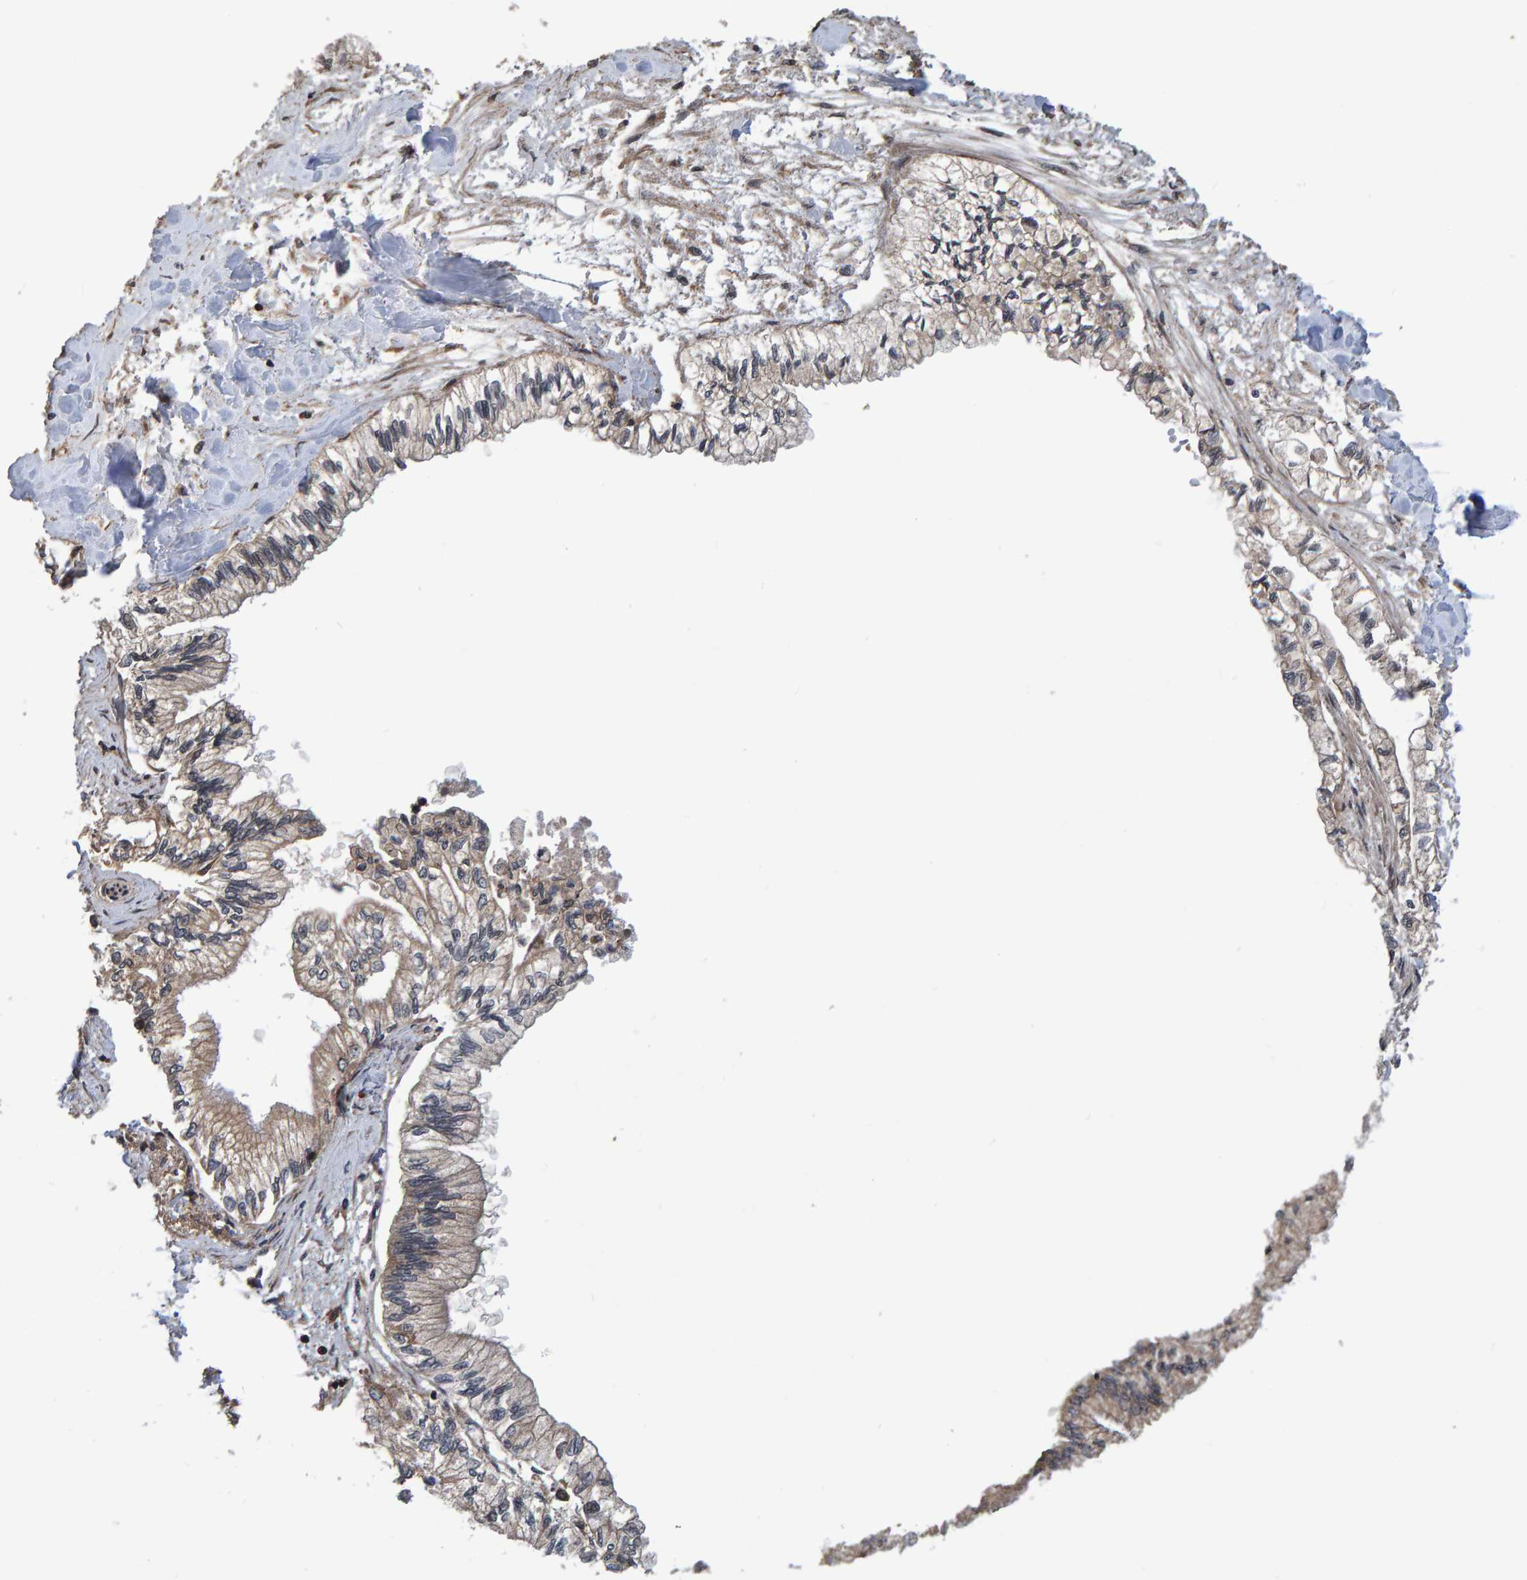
{"staining": {"intensity": "weak", "quantity": ">75%", "location": "cytoplasmic/membranous"}, "tissue": "pancreatic cancer", "cell_type": "Tumor cells", "image_type": "cancer", "snomed": [{"axis": "morphology", "description": "Adenocarcinoma, NOS"}, {"axis": "topography", "description": "Pancreas"}], "caption": "Protein expression analysis of human pancreatic cancer reveals weak cytoplasmic/membranous positivity in about >75% of tumor cells. Using DAB (brown) and hematoxylin (blue) stains, captured at high magnification using brightfield microscopy.", "gene": "GAB2", "patient": {"sex": "male", "age": 79}}